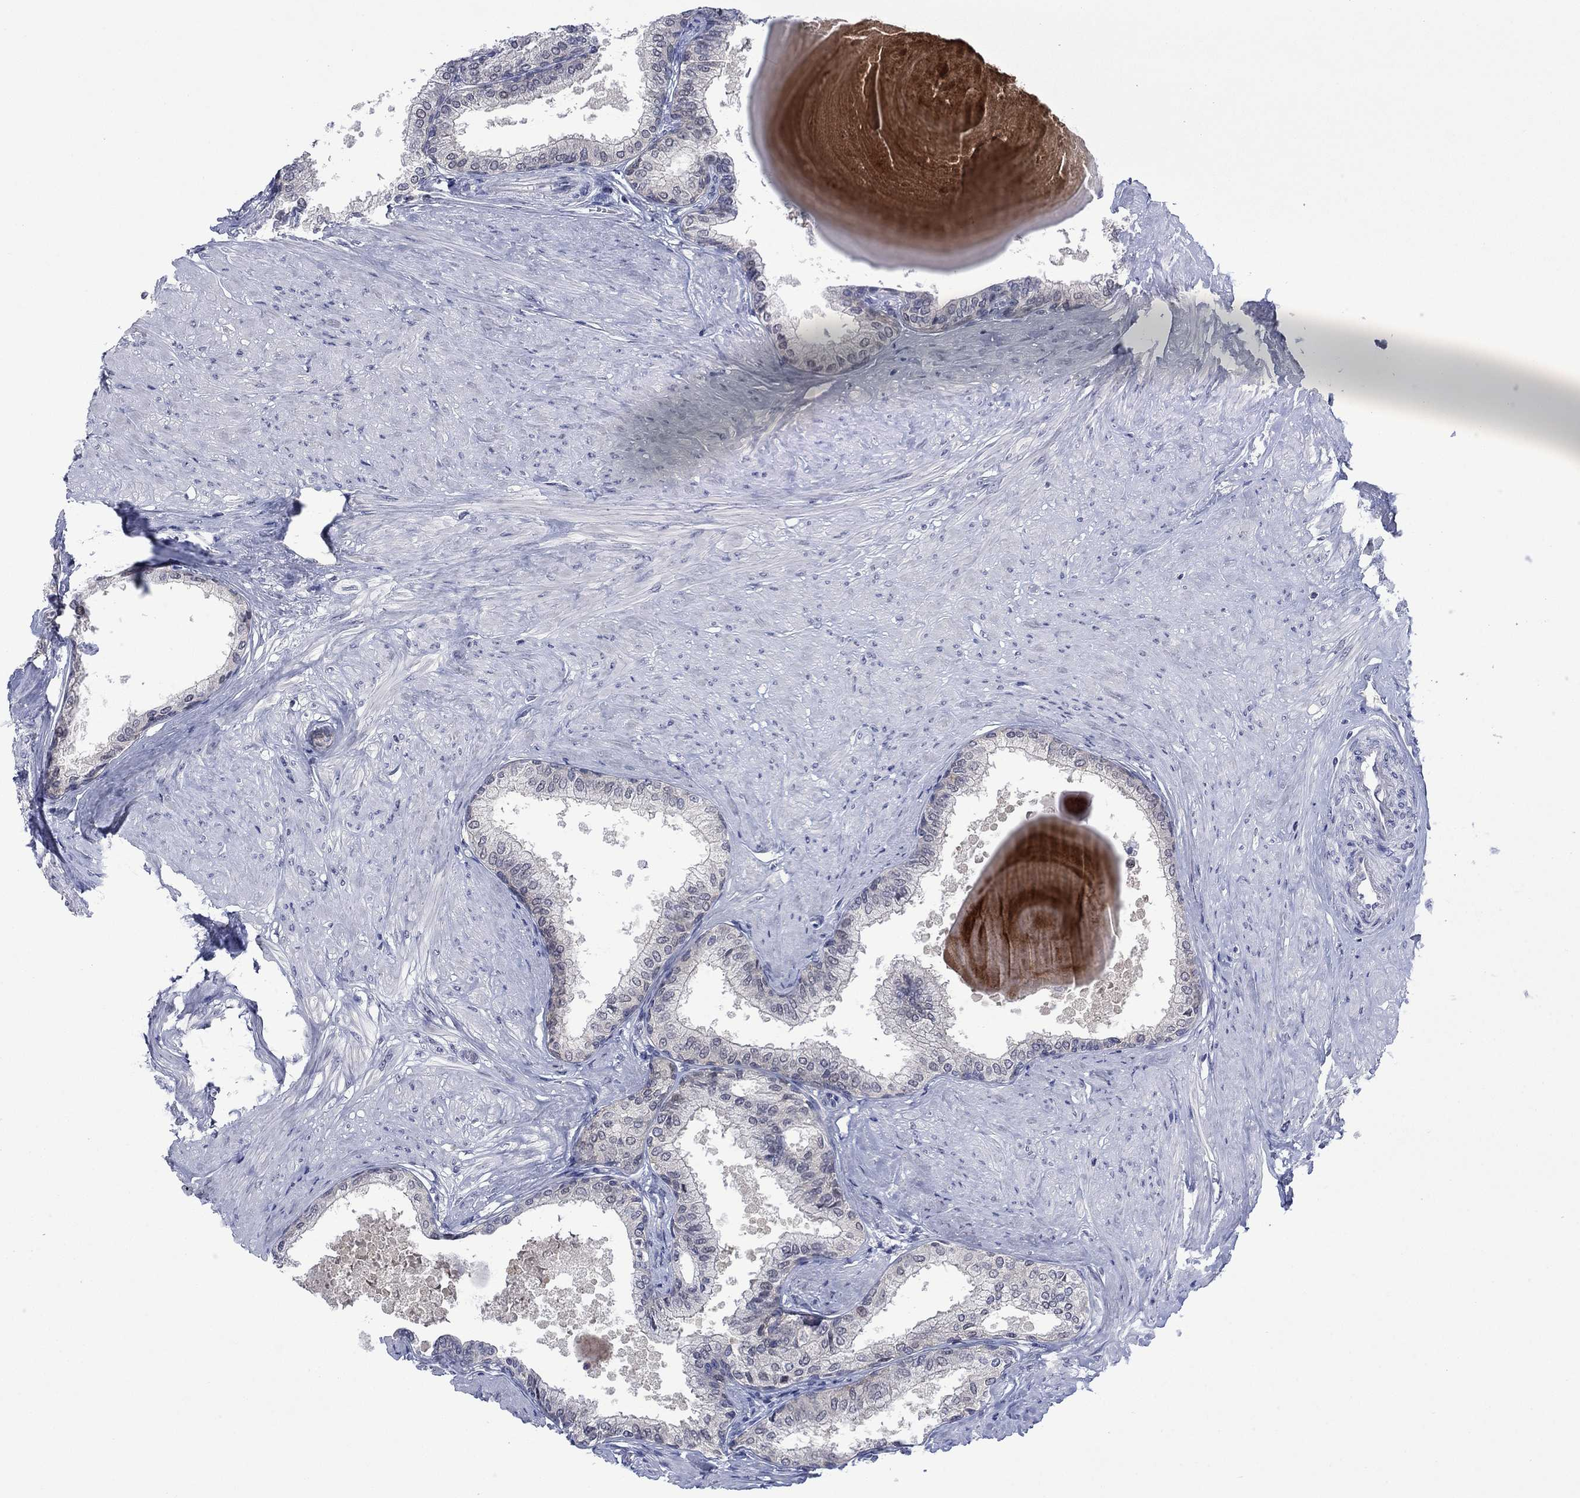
{"staining": {"intensity": "negative", "quantity": "none", "location": "none"}, "tissue": "prostate", "cell_type": "Glandular cells", "image_type": "normal", "snomed": [{"axis": "morphology", "description": "Normal tissue, NOS"}, {"axis": "topography", "description": "Prostate"}], "caption": "Immunohistochemistry (IHC) photomicrograph of normal prostate: prostate stained with DAB (3,3'-diaminobenzidine) reveals no significant protein expression in glandular cells.", "gene": "AGL", "patient": {"sex": "male", "age": 63}}